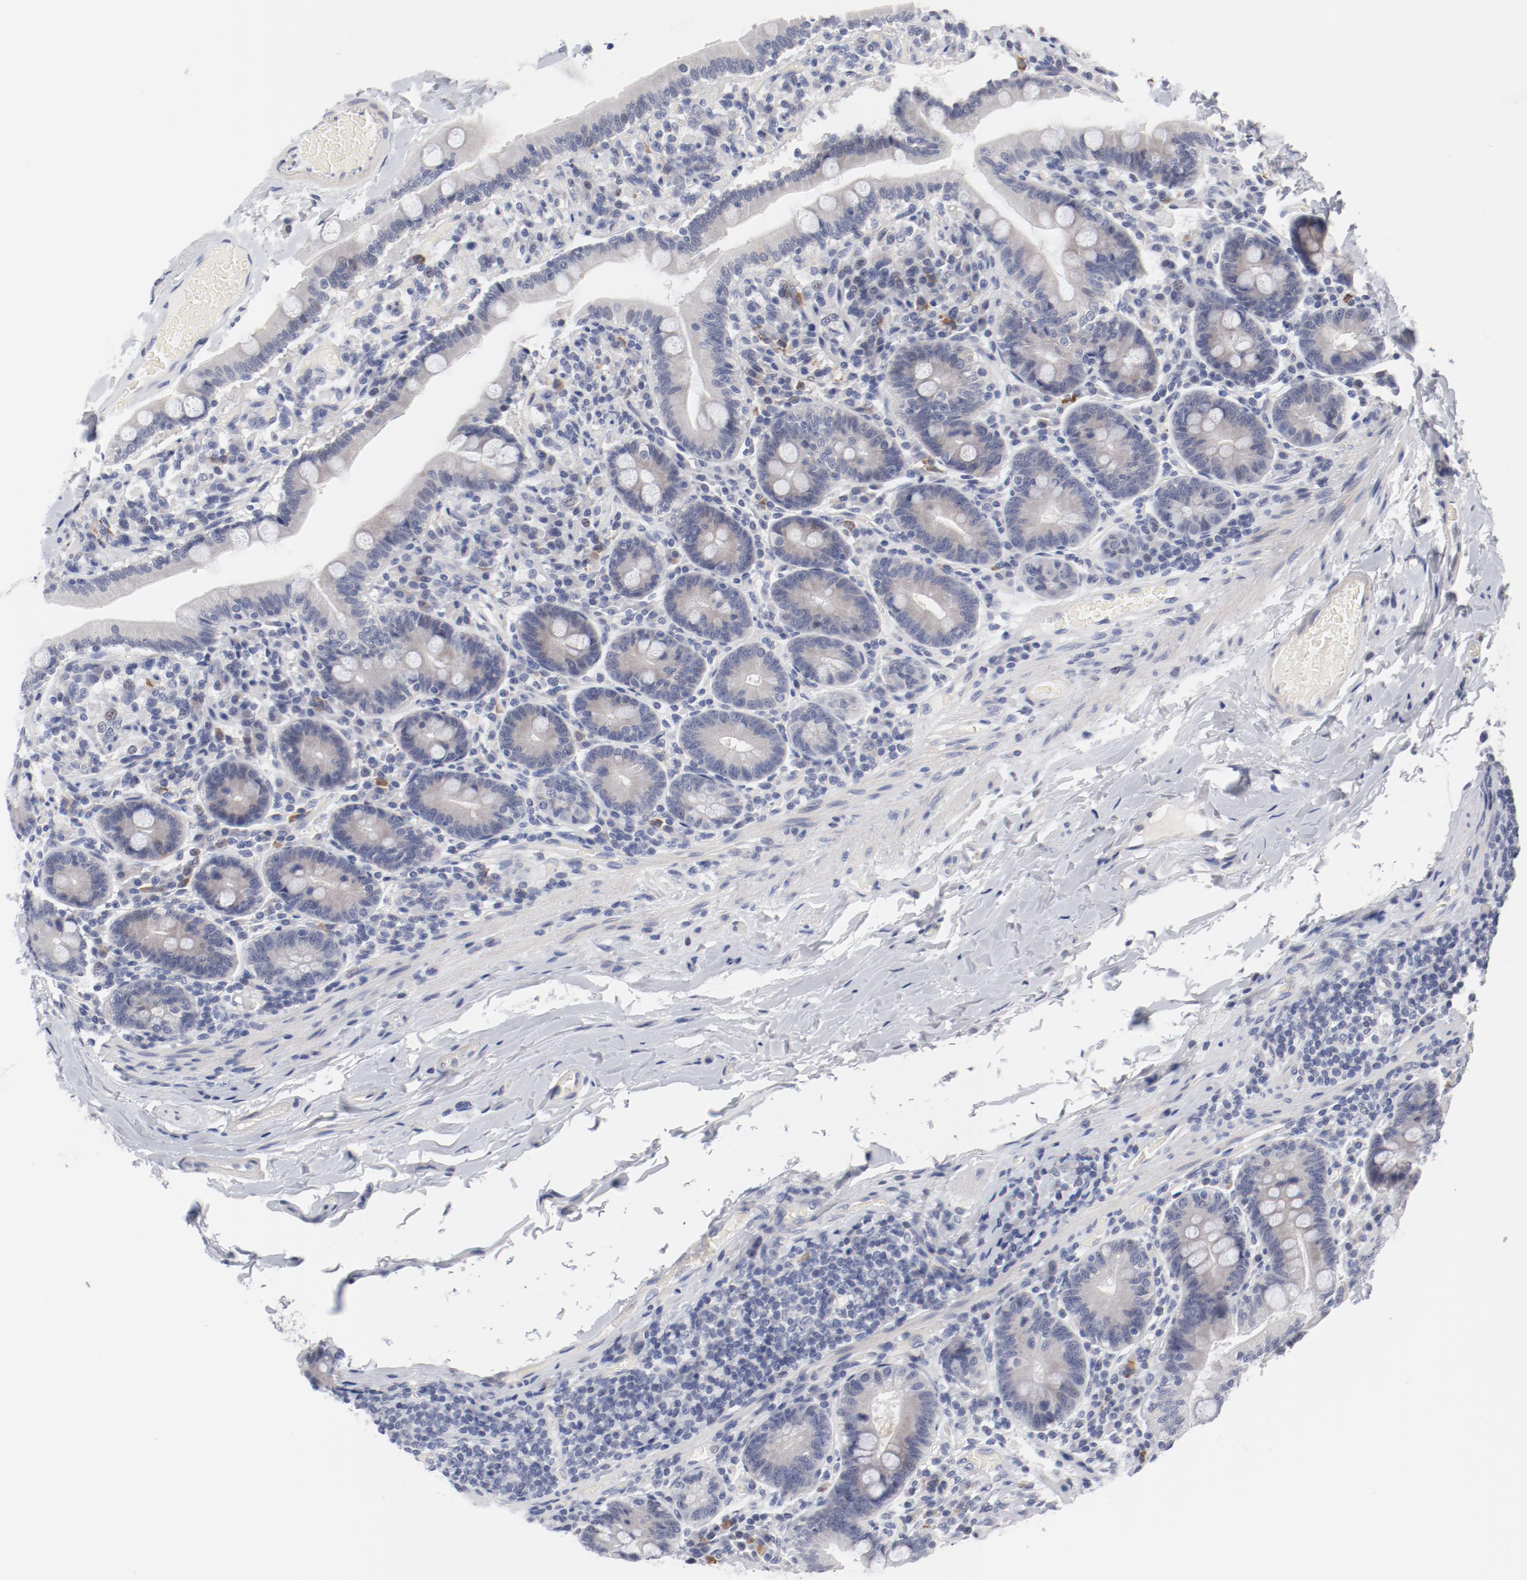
{"staining": {"intensity": "negative", "quantity": "none", "location": "none"}, "tissue": "duodenum", "cell_type": "Glandular cells", "image_type": "normal", "snomed": [{"axis": "morphology", "description": "Normal tissue, NOS"}, {"axis": "topography", "description": "Duodenum"}], "caption": "High power microscopy photomicrograph of an IHC histopathology image of benign duodenum, revealing no significant staining in glandular cells.", "gene": "KCNK13", "patient": {"sex": "male", "age": 66}}